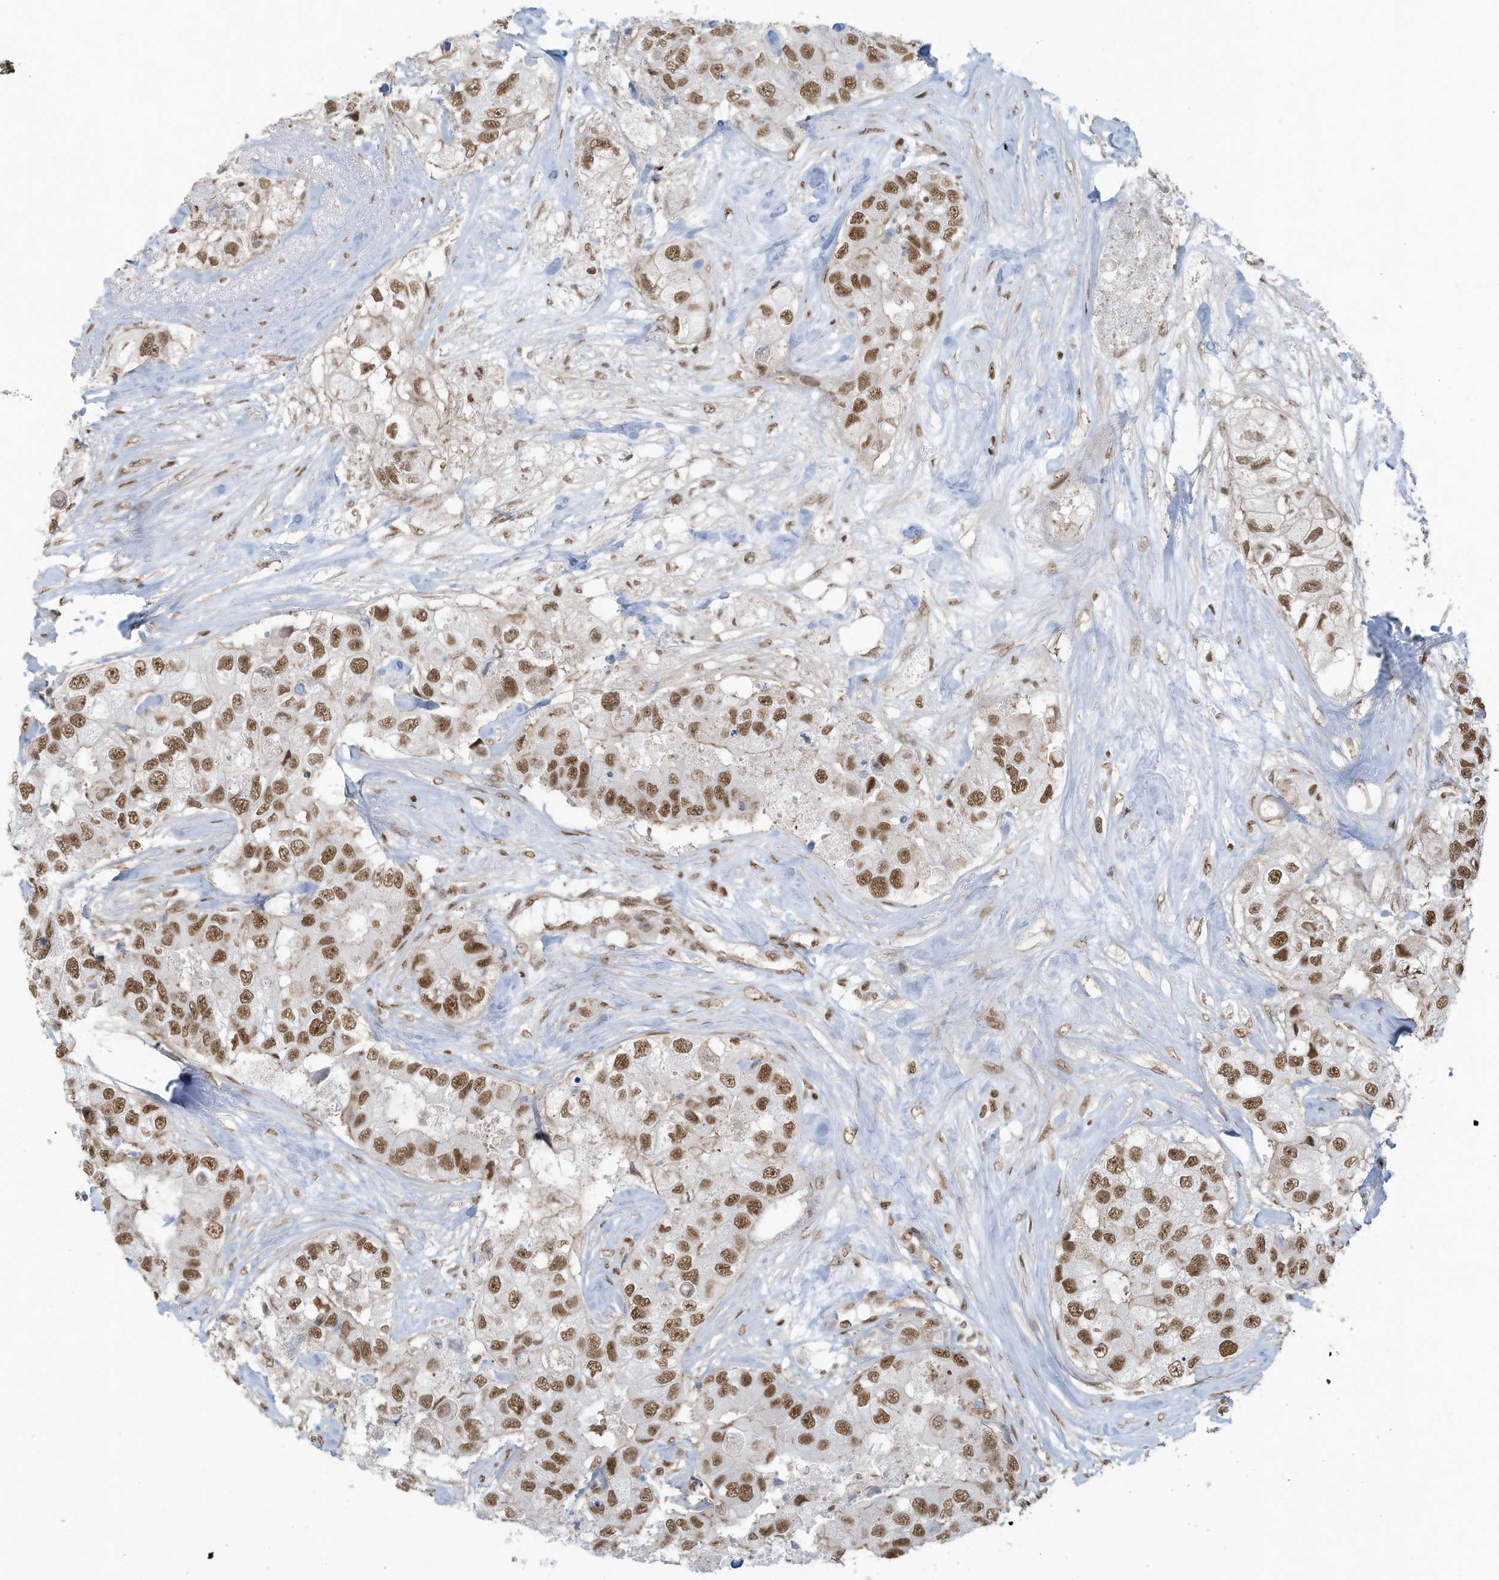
{"staining": {"intensity": "moderate", "quantity": ">75%", "location": "nuclear"}, "tissue": "breast cancer", "cell_type": "Tumor cells", "image_type": "cancer", "snomed": [{"axis": "morphology", "description": "Duct carcinoma"}, {"axis": "topography", "description": "Breast"}], "caption": "Immunohistochemical staining of breast cancer (intraductal carcinoma) exhibits medium levels of moderate nuclear protein staining in about >75% of tumor cells.", "gene": "DBR1", "patient": {"sex": "female", "age": 62}}